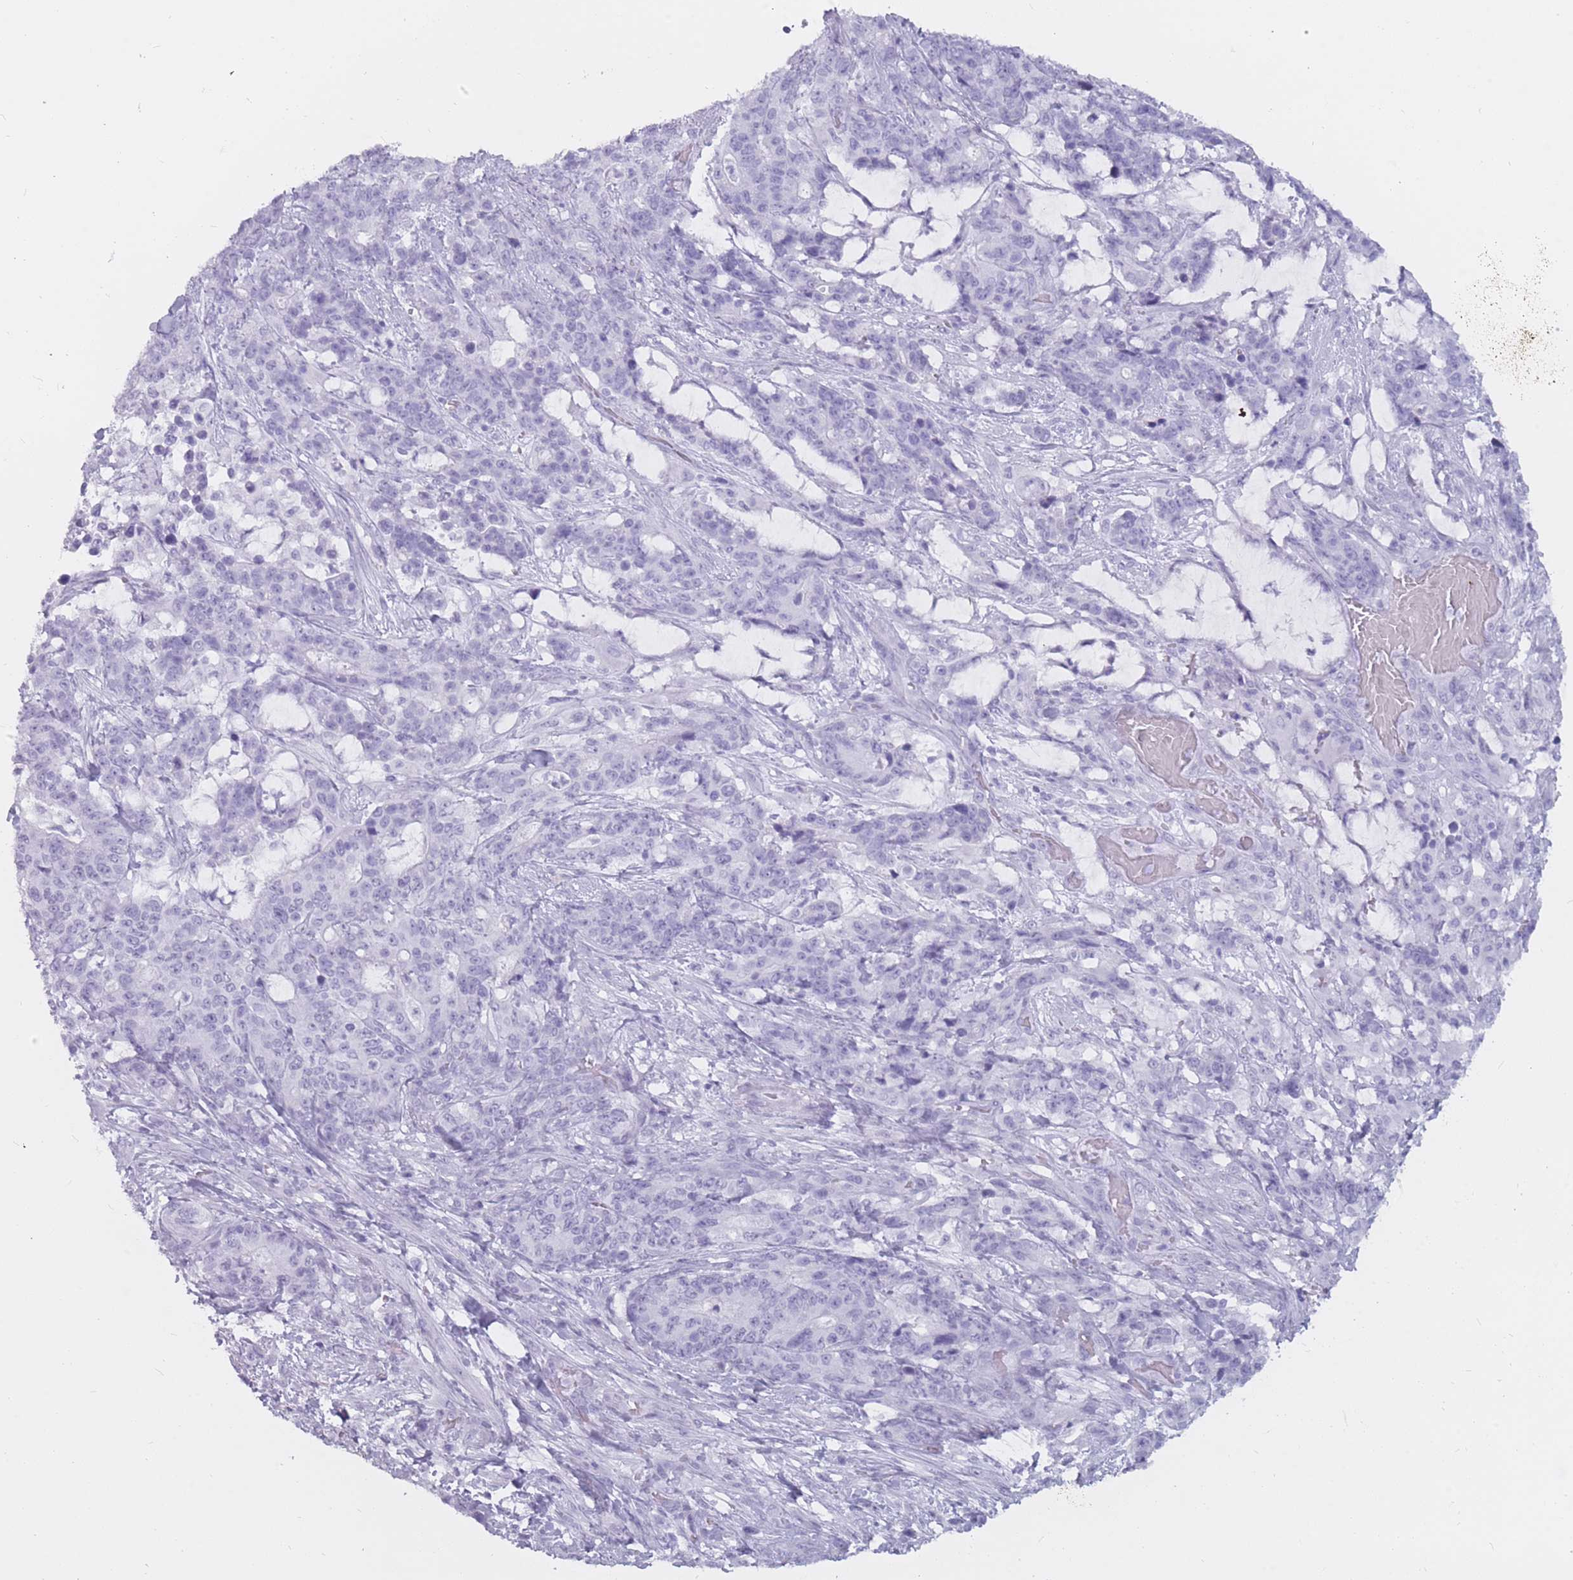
{"staining": {"intensity": "negative", "quantity": "none", "location": "none"}, "tissue": "stomach cancer", "cell_type": "Tumor cells", "image_type": "cancer", "snomed": [{"axis": "morphology", "description": "Normal tissue, NOS"}, {"axis": "morphology", "description": "Adenocarcinoma, NOS"}, {"axis": "topography", "description": "Stomach"}], "caption": "This is a micrograph of immunohistochemistry (IHC) staining of stomach cancer, which shows no staining in tumor cells.", "gene": "PNMA3", "patient": {"sex": "female", "age": 64}}